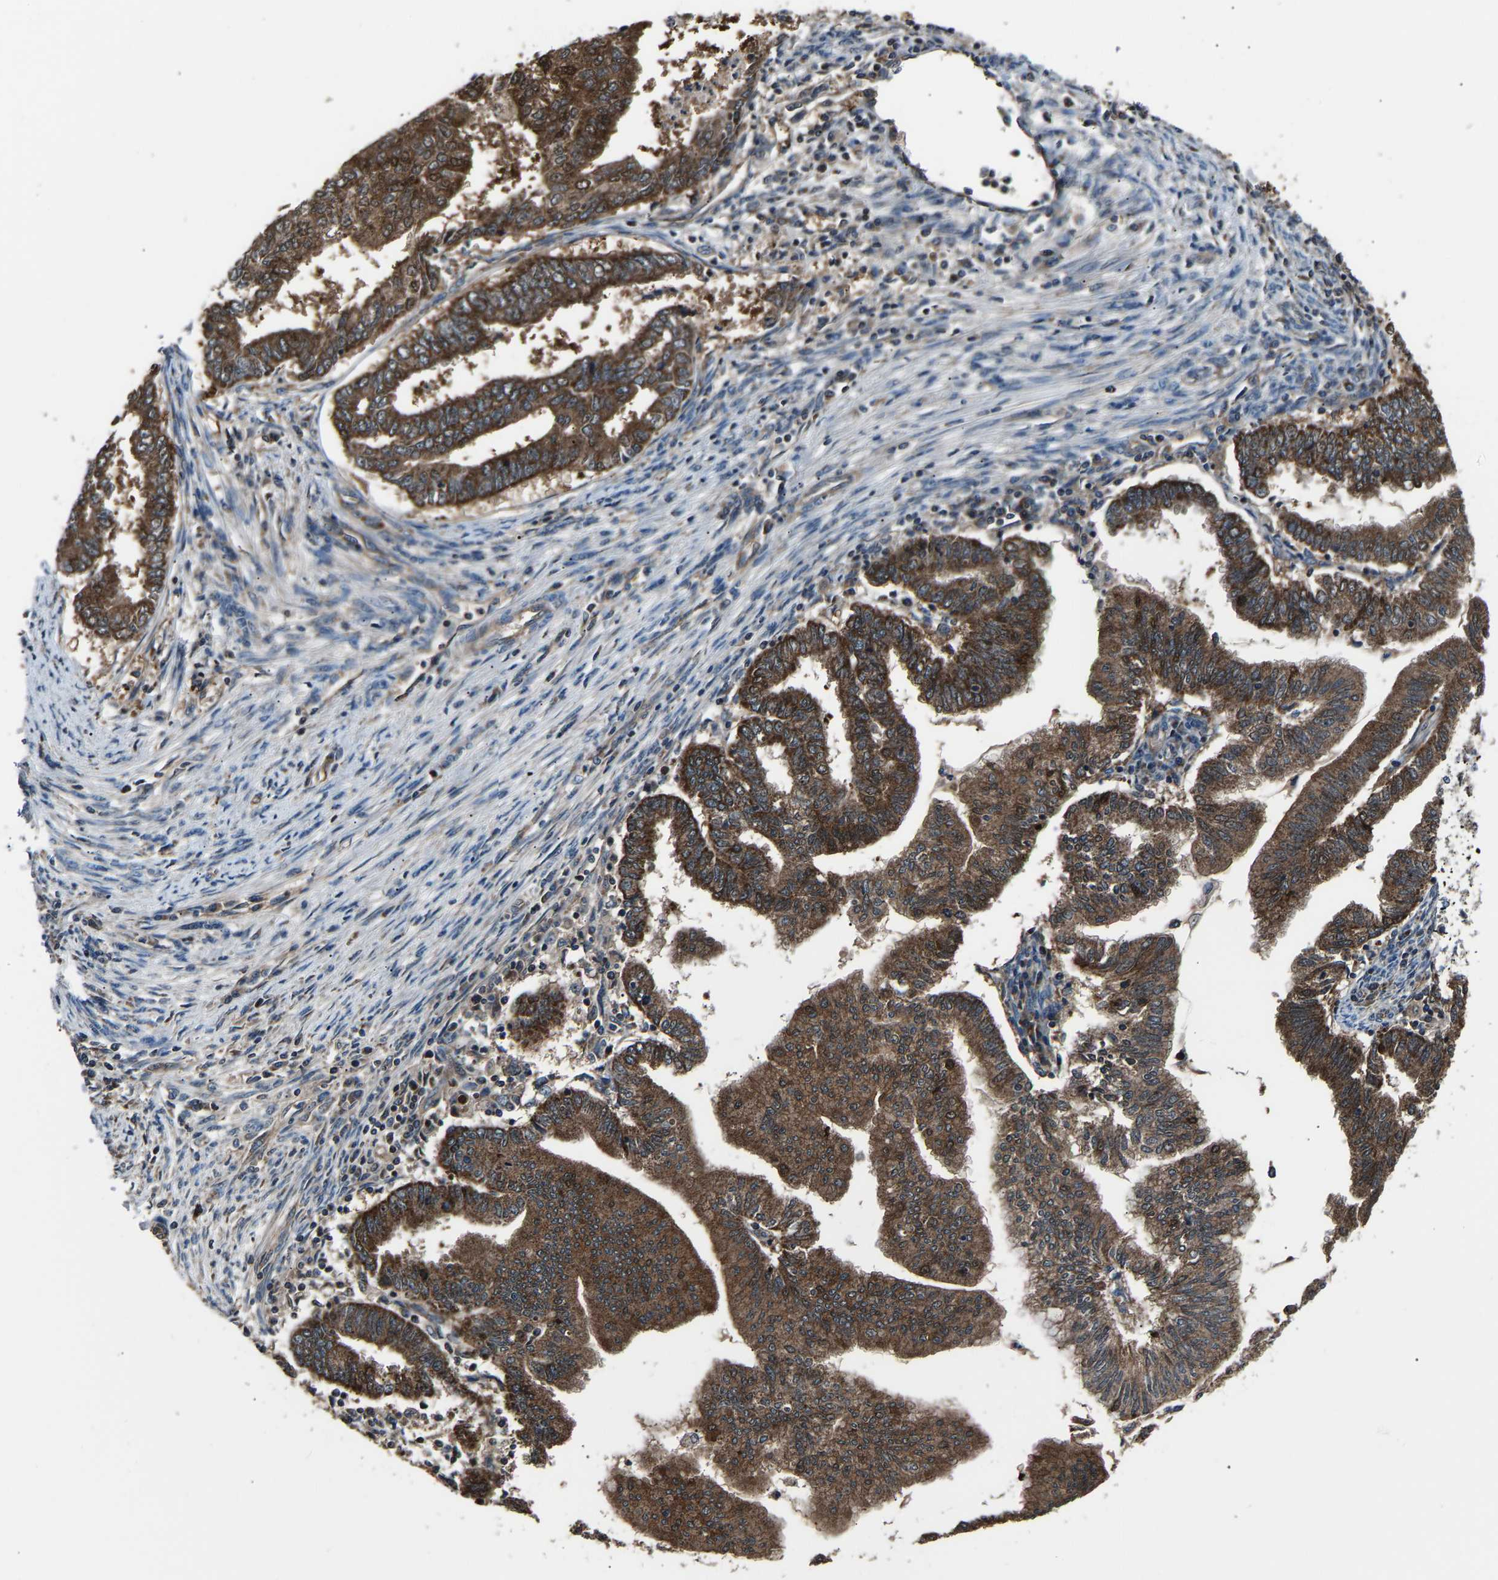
{"staining": {"intensity": "strong", "quantity": ">75%", "location": "cytoplasmic/membranous"}, "tissue": "endometrial cancer", "cell_type": "Tumor cells", "image_type": "cancer", "snomed": [{"axis": "morphology", "description": "Polyp, NOS"}, {"axis": "morphology", "description": "Adenocarcinoma, NOS"}, {"axis": "morphology", "description": "Adenoma, NOS"}, {"axis": "topography", "description": "Endometrium"}], "caption": "Brown immunohistochemical staining in adenocarcinoma (endometrial) reveals strong cytoplasmic/membranous expression in about >75% of tumor cells.", "gene": "GGCT", "patient": {"sex": "female", "age": 79}}